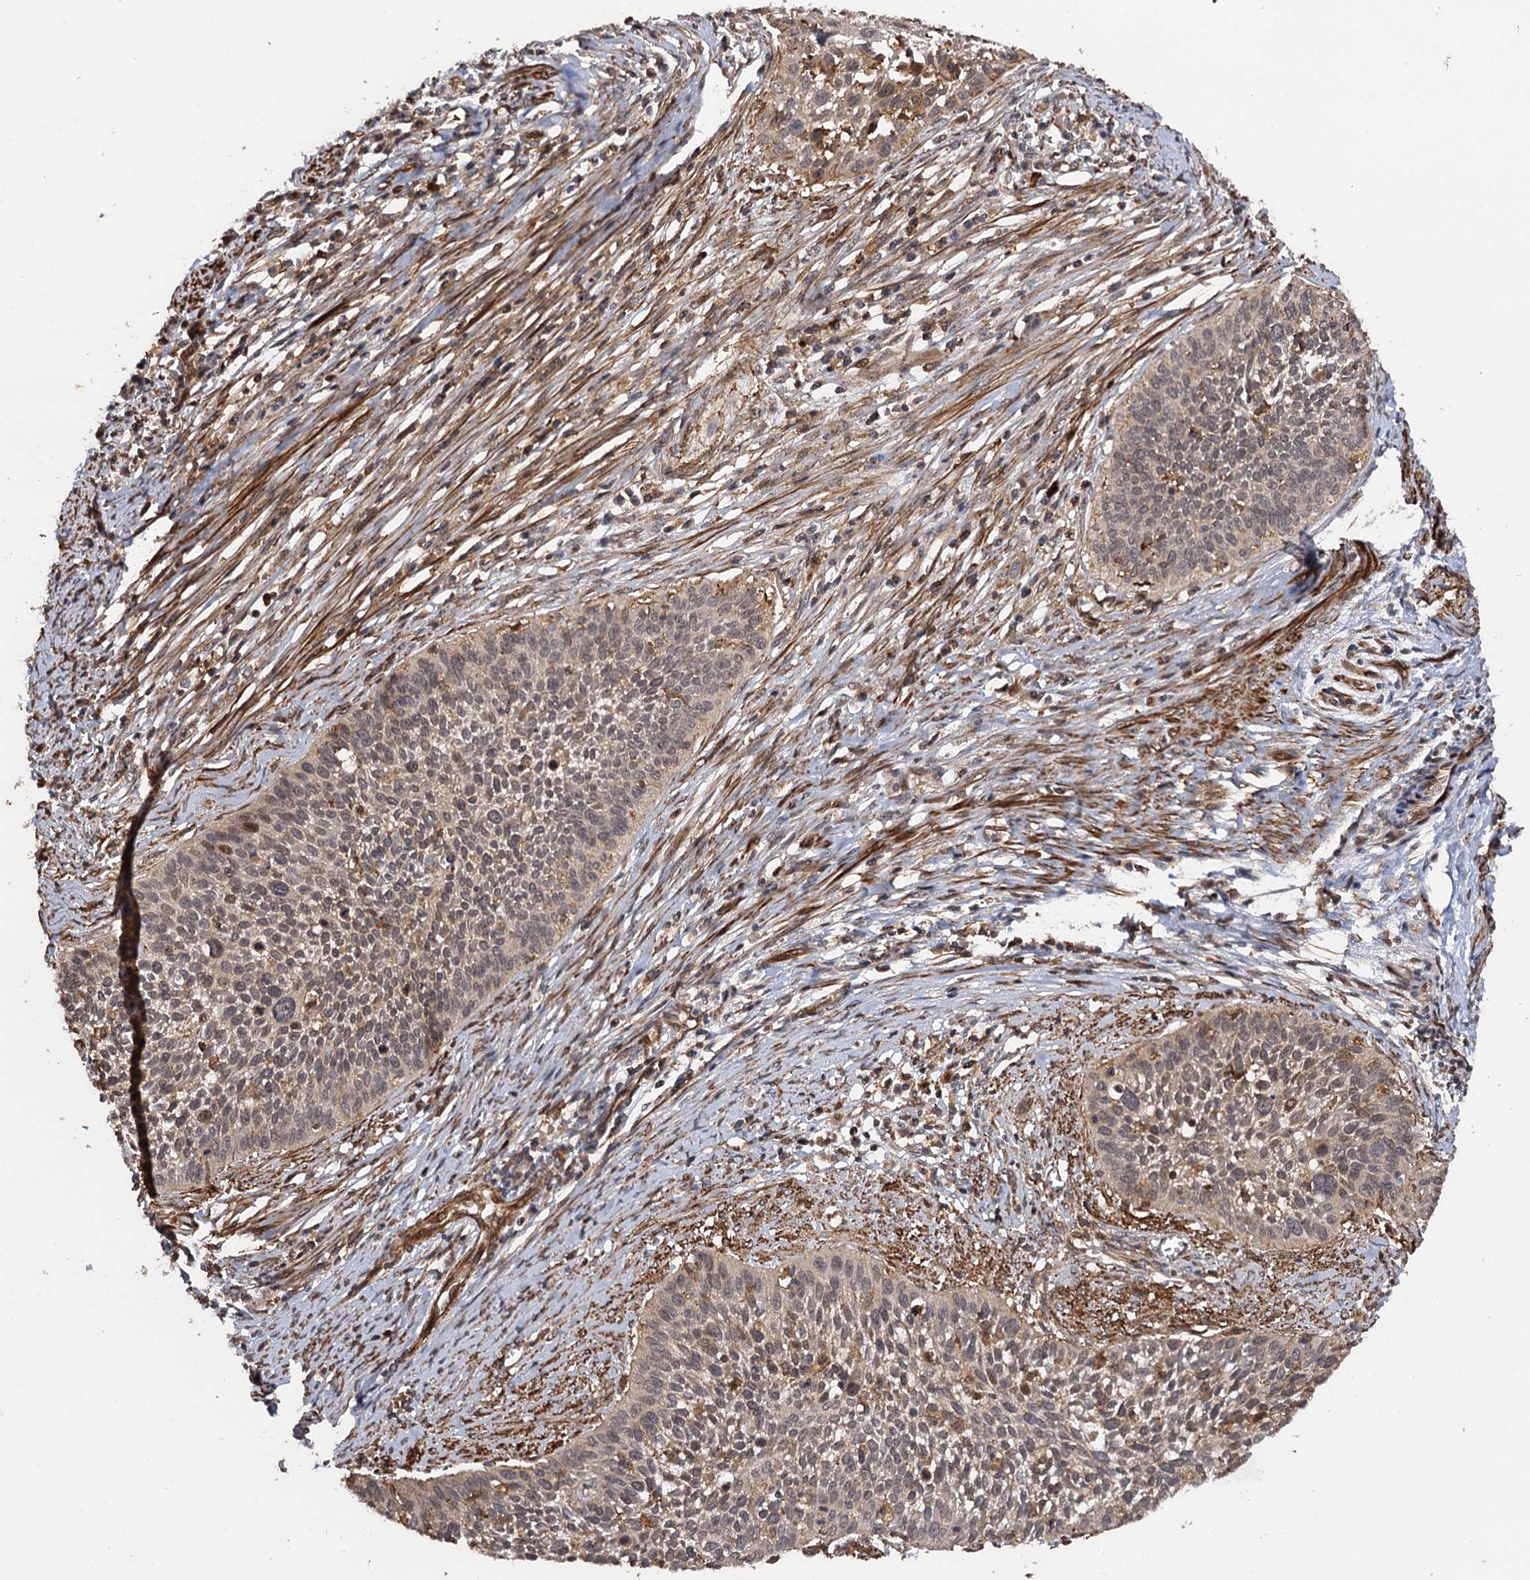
{"staining": {"intensity": "moderate", "quantity": ">75%", "location": "cytoplasmic/membranous,nuclear"}, "tissue": "cervical cancer", "cell_type": "Tumor cells", "image_type": "cancer", "snomed": [{"axis": "morphology", "description": "Squamous cell carcinoma, NOS"}, {"axis": "topography", "description": "Cervix"}], "caption": "This is a photomicrograph of immunohistochemistry staining of cervical cancer (squamous cell carcinoma), which shows moderate staining in the cytoplasmic/membranous and nuclear of tumor cells.", "gene": "BORA", "patient": {"sex": "female", "age": 34}}